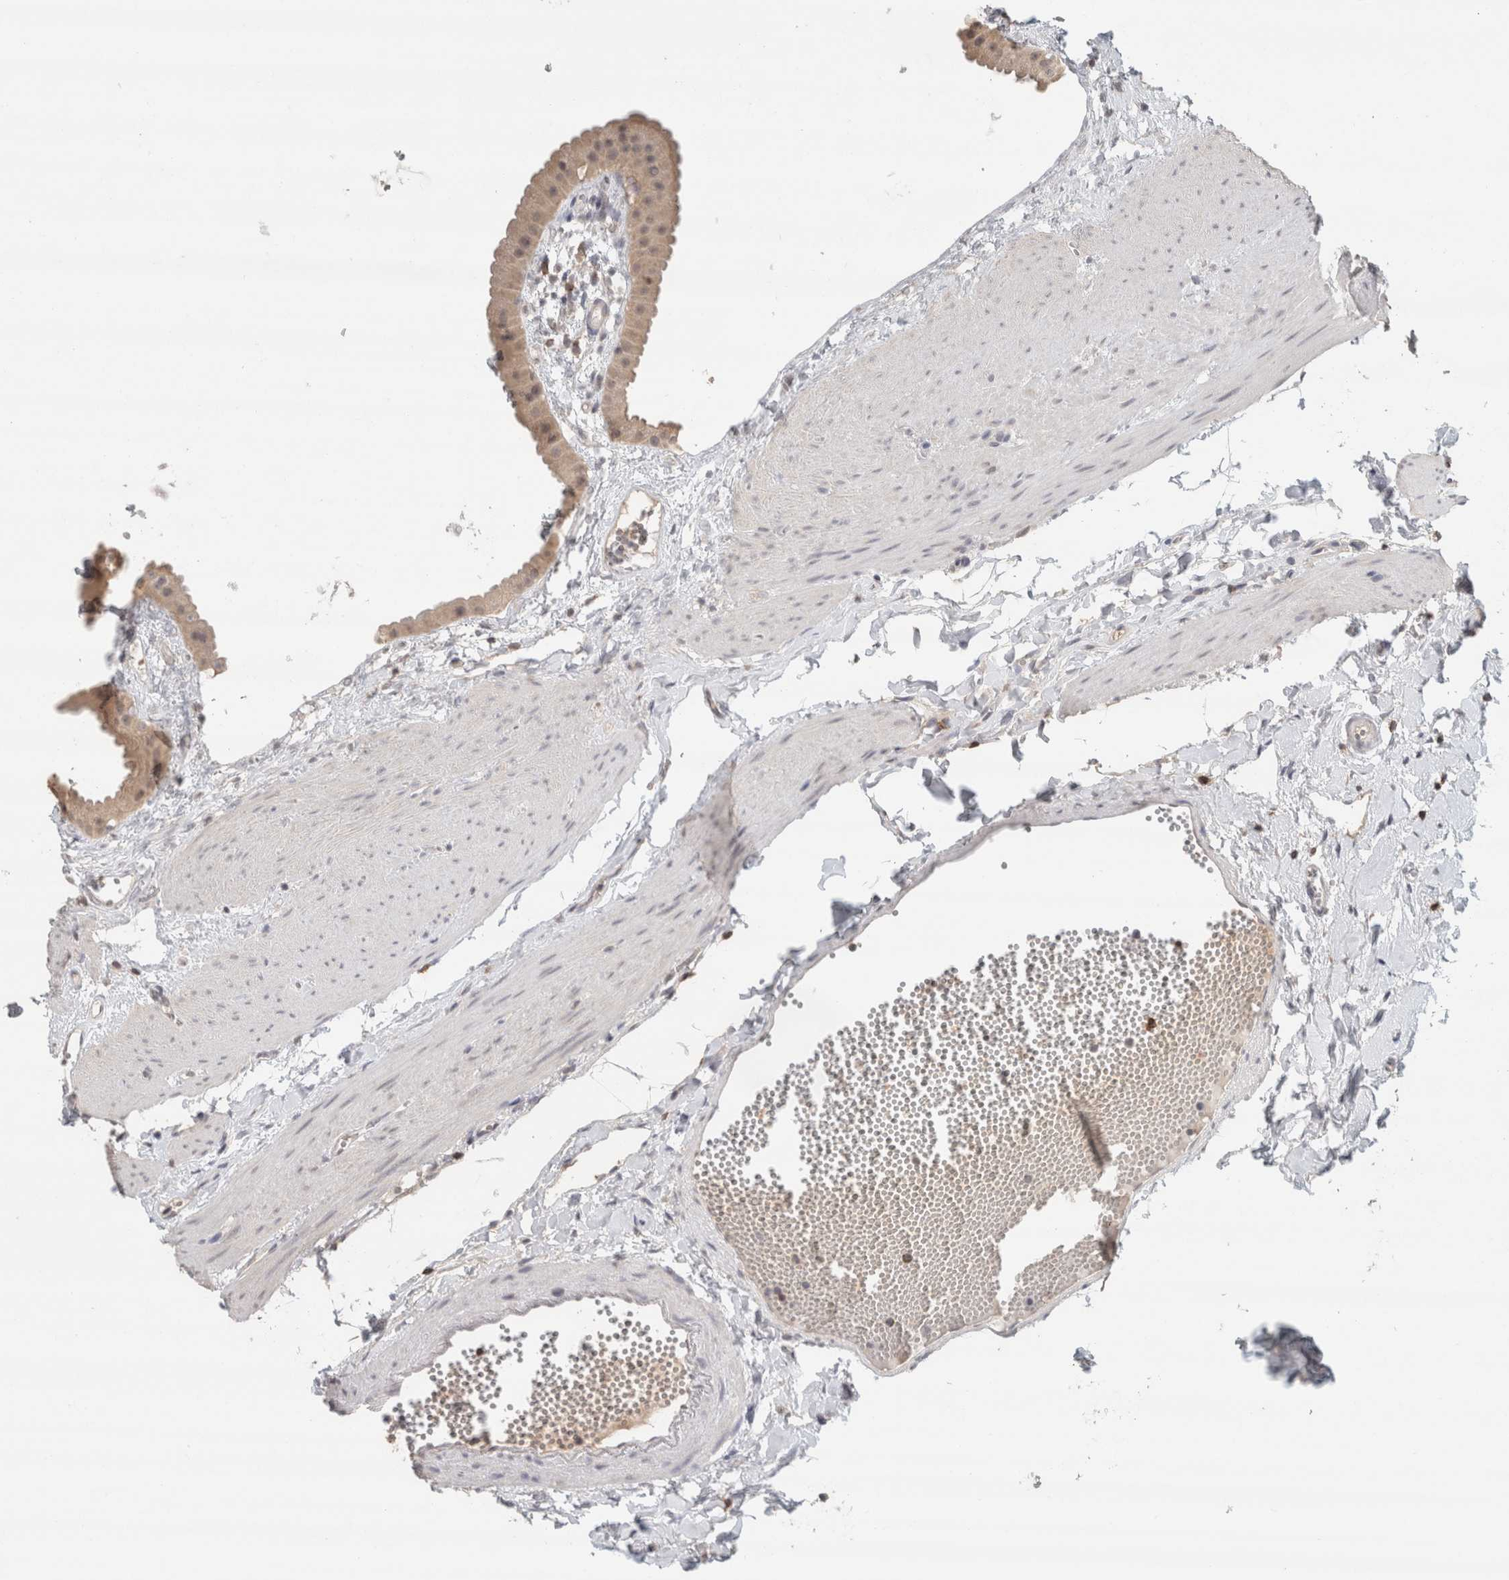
{"staining": {"intensity": "weak", "quantity": "25%-75%", "location": "cytoplasmic/membranous"}, "tissue": "gallbladder", "cell_type": "Glandular cells", "image_type": "normal", "snomed": [{"axis": "morphology", "description": "Normal tissue, NOS"}, {"axis": "topography", "description": "Gallbladder"}], "caption": "Brown immunohistochemical staining in unremarkable human gallbladder shows weak cytoplasmic/membranous expression in approximately 25%-75% of glandular cells.", "gene": "TRAT1", "patient": {"sex": "female", "age": 64}}